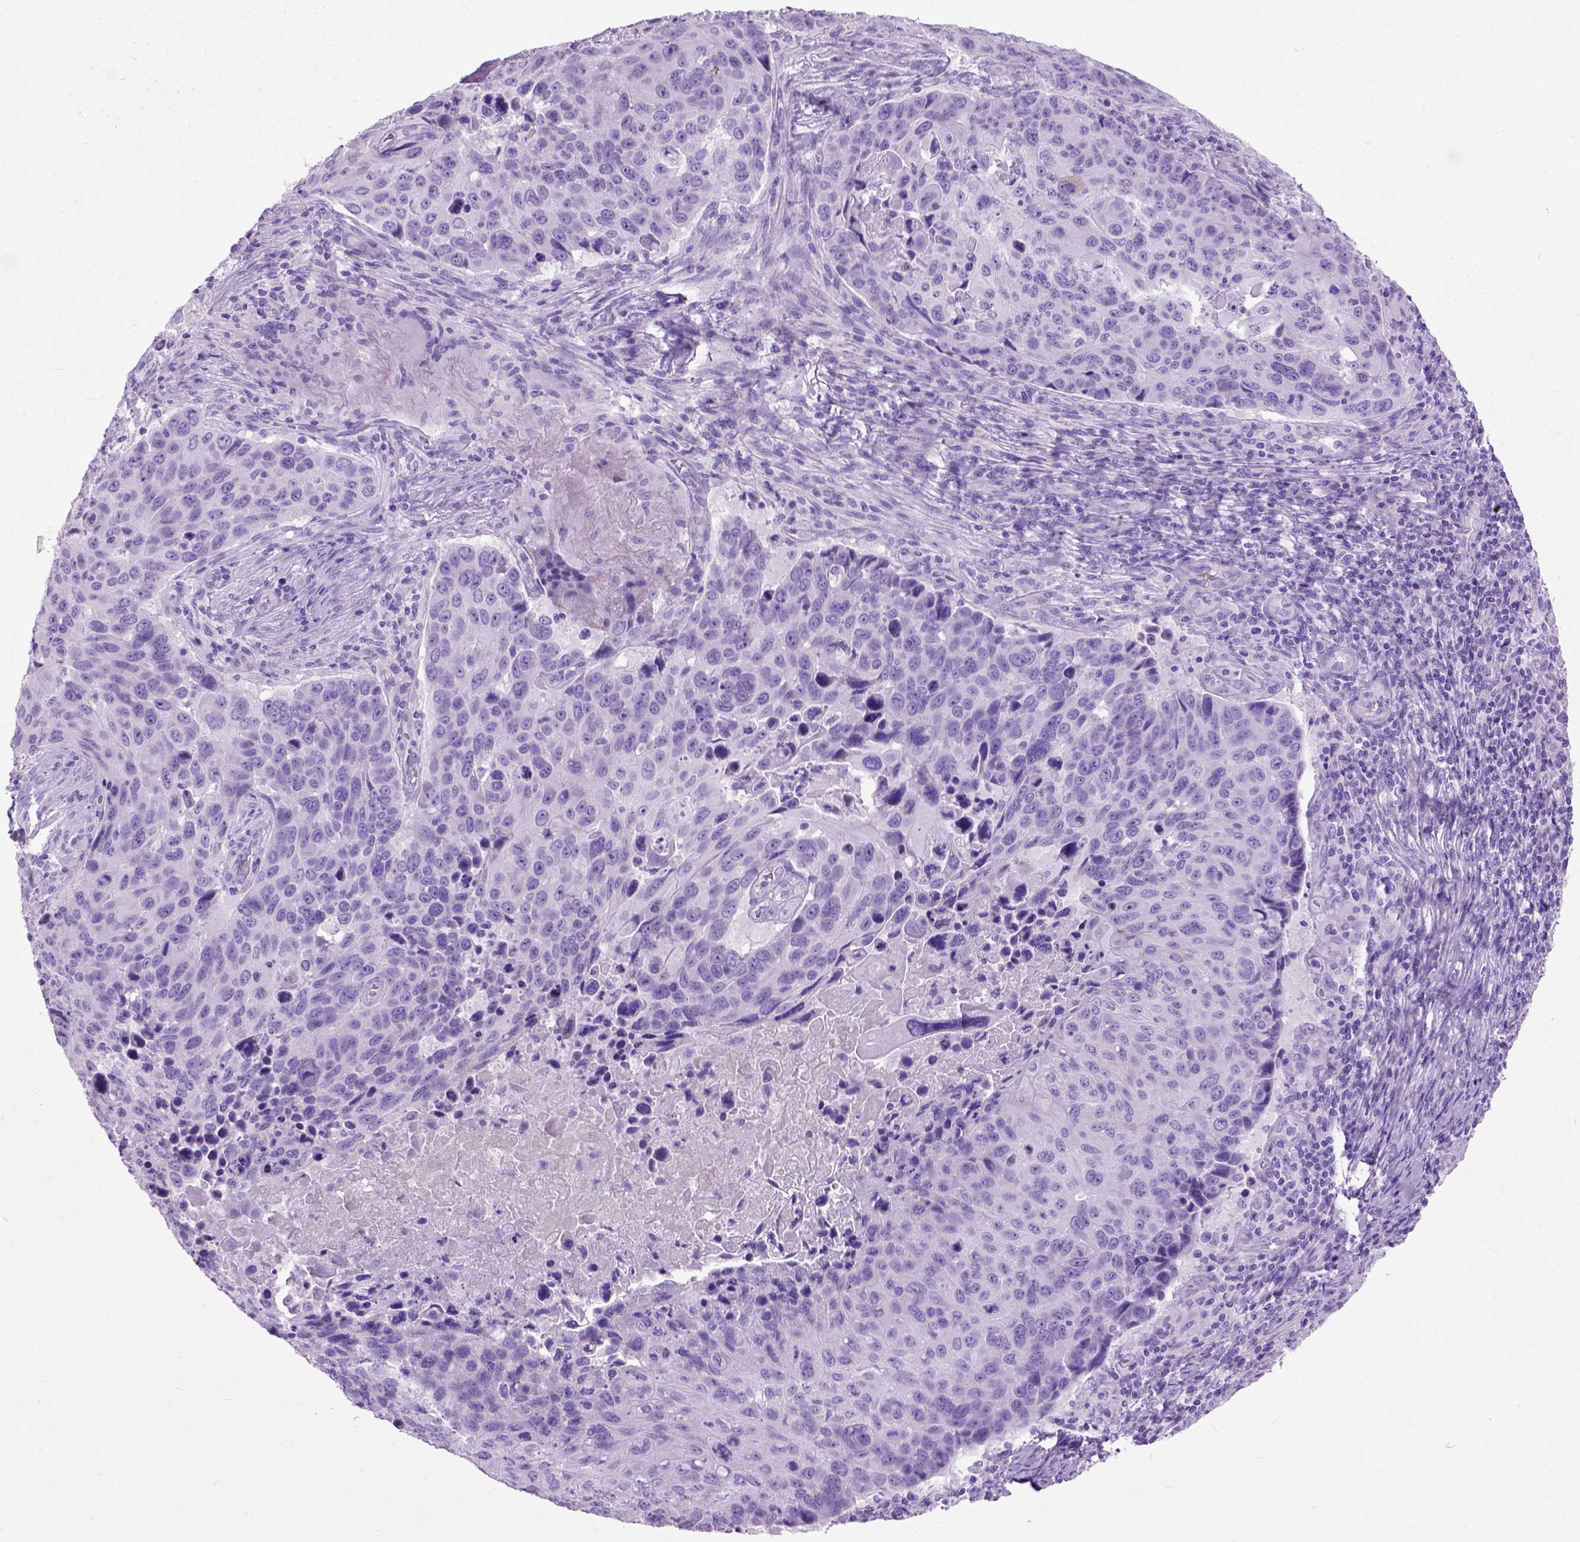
{"staining": {"intensity": "negative", "quantity": "none", "location": "none"}, "tissue": "lung cancer", "cell_type": "Tumor cells", "image_type": "cancer", "snomed": [{"axis": "morphology", "description": "Squamous cell carcinoma, NOS"}, {"axis": "topography", "description": "Lung"}], "caption": "Tumor cells show no significant protein positivity in lung cancer (squamous cell carcinoma). The staining was performed using DAB (3,3'-diaminobenzidine) to visualize the protein expression in brown, while the nuclei were stained in blue with hematoxylin (Magnification: 20x).", "gene": "MAPT", "patient": {"sex": "male", "age": 68}}